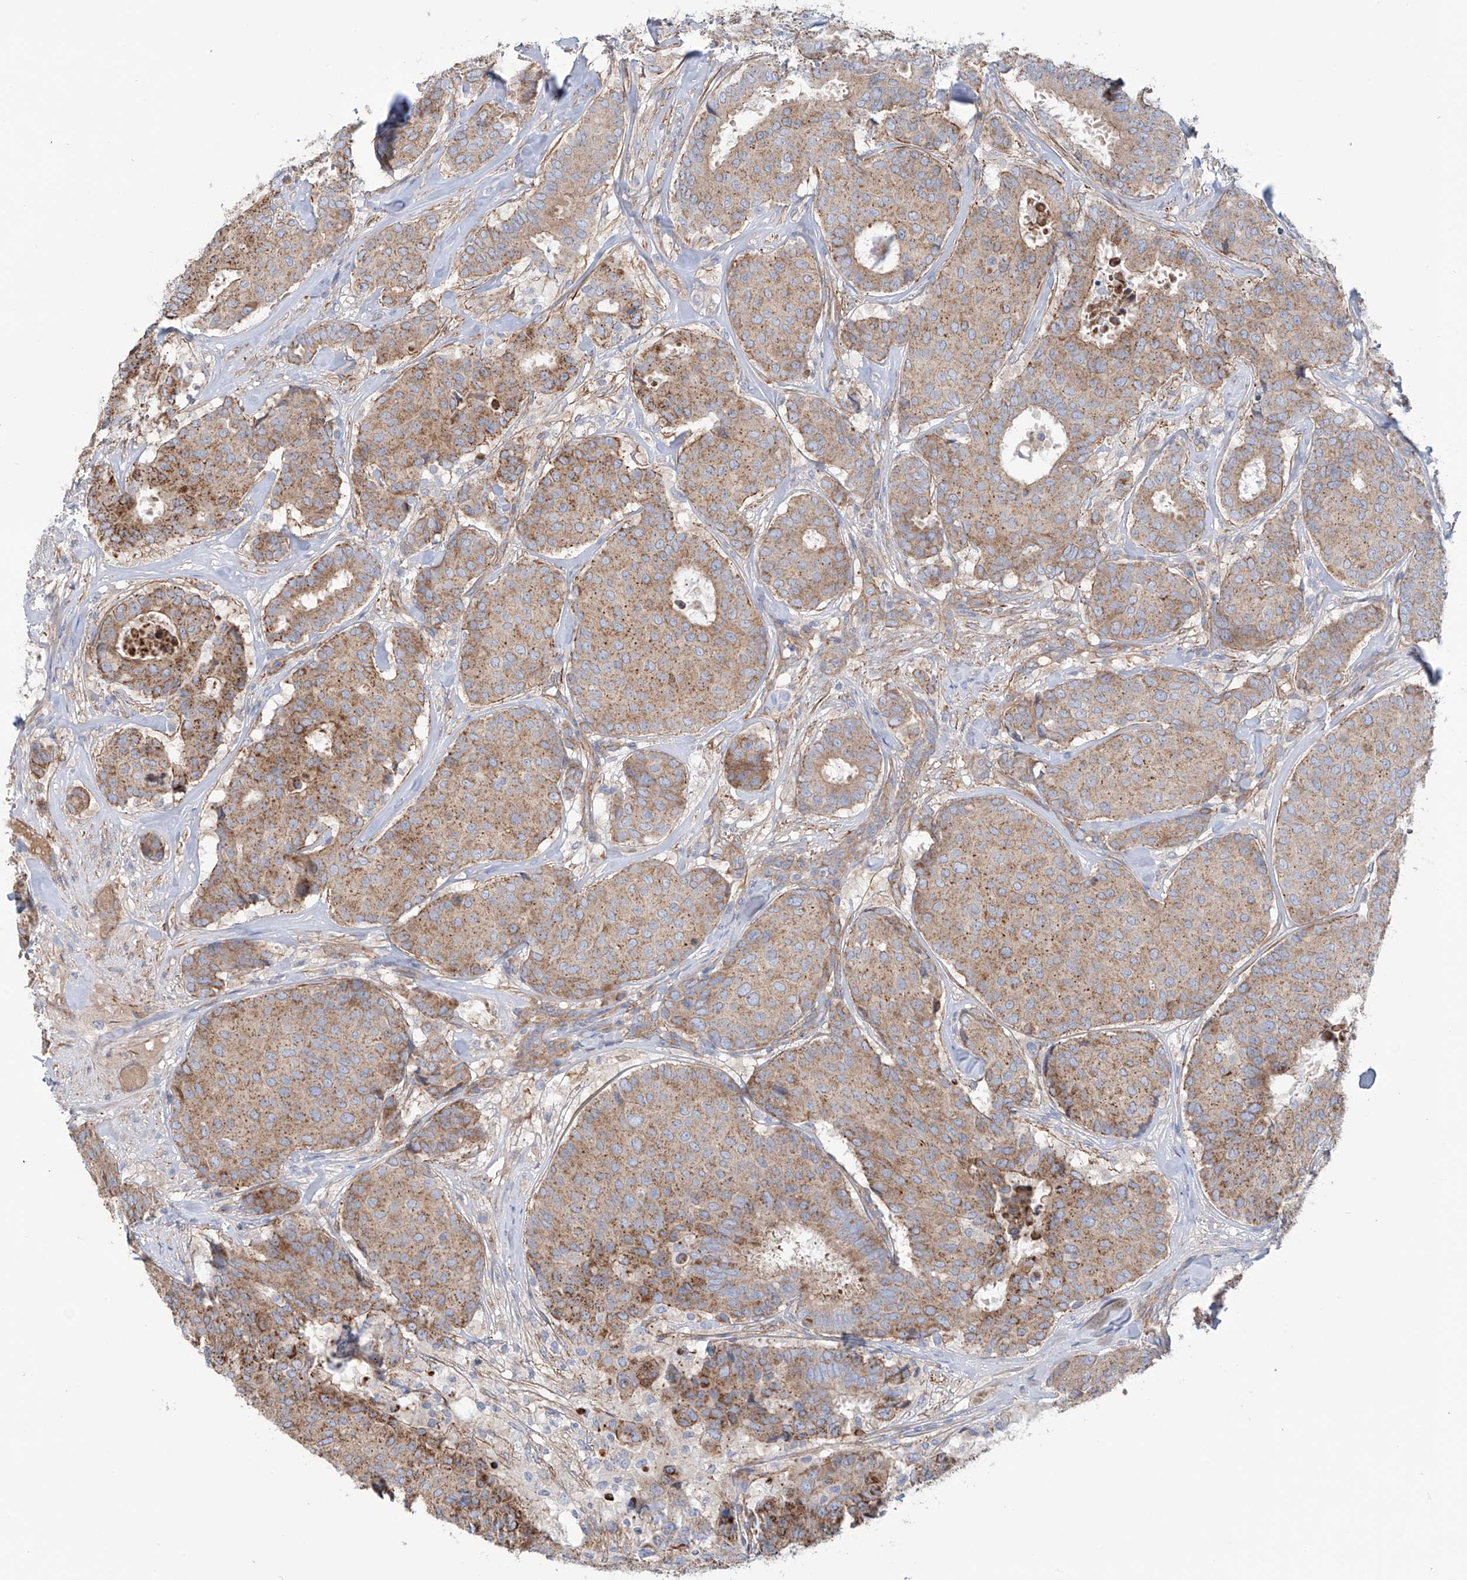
{"staining": {"intensity": "moderate", "quantity": ">75%", "location": "cytoplasmic/membranous"}, "tissue": "breast cancer", "cell_type": "Tumor cells", "image_type": "cancer", "snomed": [{"axis": "morphology", "description": "Duct carcinoma"}, {"axis": "topography", "description": "Breast"}], "caption": "DAB (3,3'-diaminobenzidine) immunohistochemical staining of breast cancer shows moderate cytoplasmic/membranous protein staining in approximately >75% of tumor cells.", "gene": "TMEM209", "patient": {"sex": "female", "age": 75}}